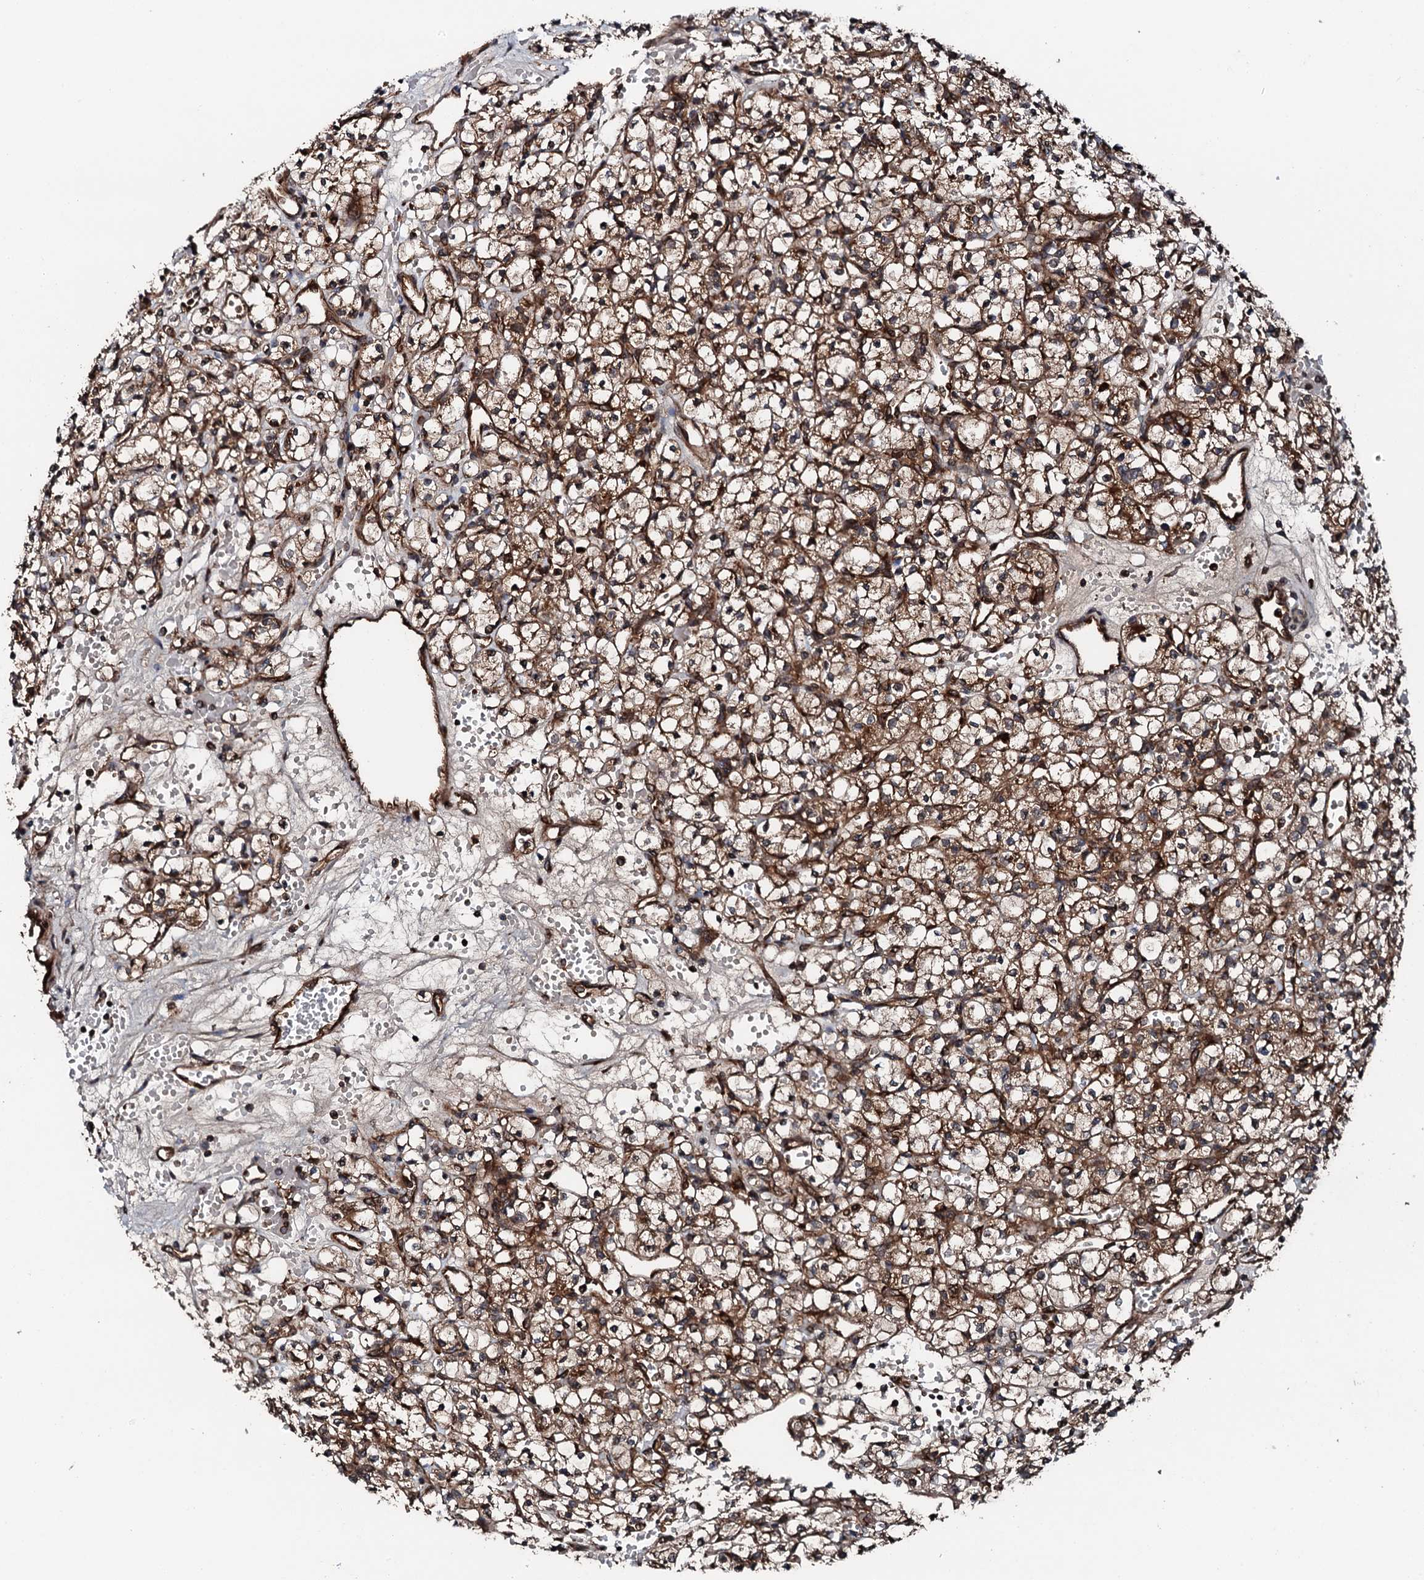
{"staining": {"intensity": "moderate", "quantity": ">75%", "location": "cytoplasmic/membranous"}, "tissue": "renal cancer", "cell_type": "Tumor cells", "image_type": "cancer", "snomed": [{"axis": "morphology", "description": "Adenocarcinoma, NOS"}, {"axis": "topography", "description": "Kidney"}], "caption": "A high-resolution micrograph shows immunohistochemistry (IHC) staining of renal cancer, which exhibits moderate cytoplasmic/membranous positivity in about >75% of tumor cells. (DAB (3,3'-diaminobenzidine) IHC, brown staining for protein, blue staining for nuclei).", "gene": "FLYWCH1", "patient": {"sex": "female", "age": 59}}